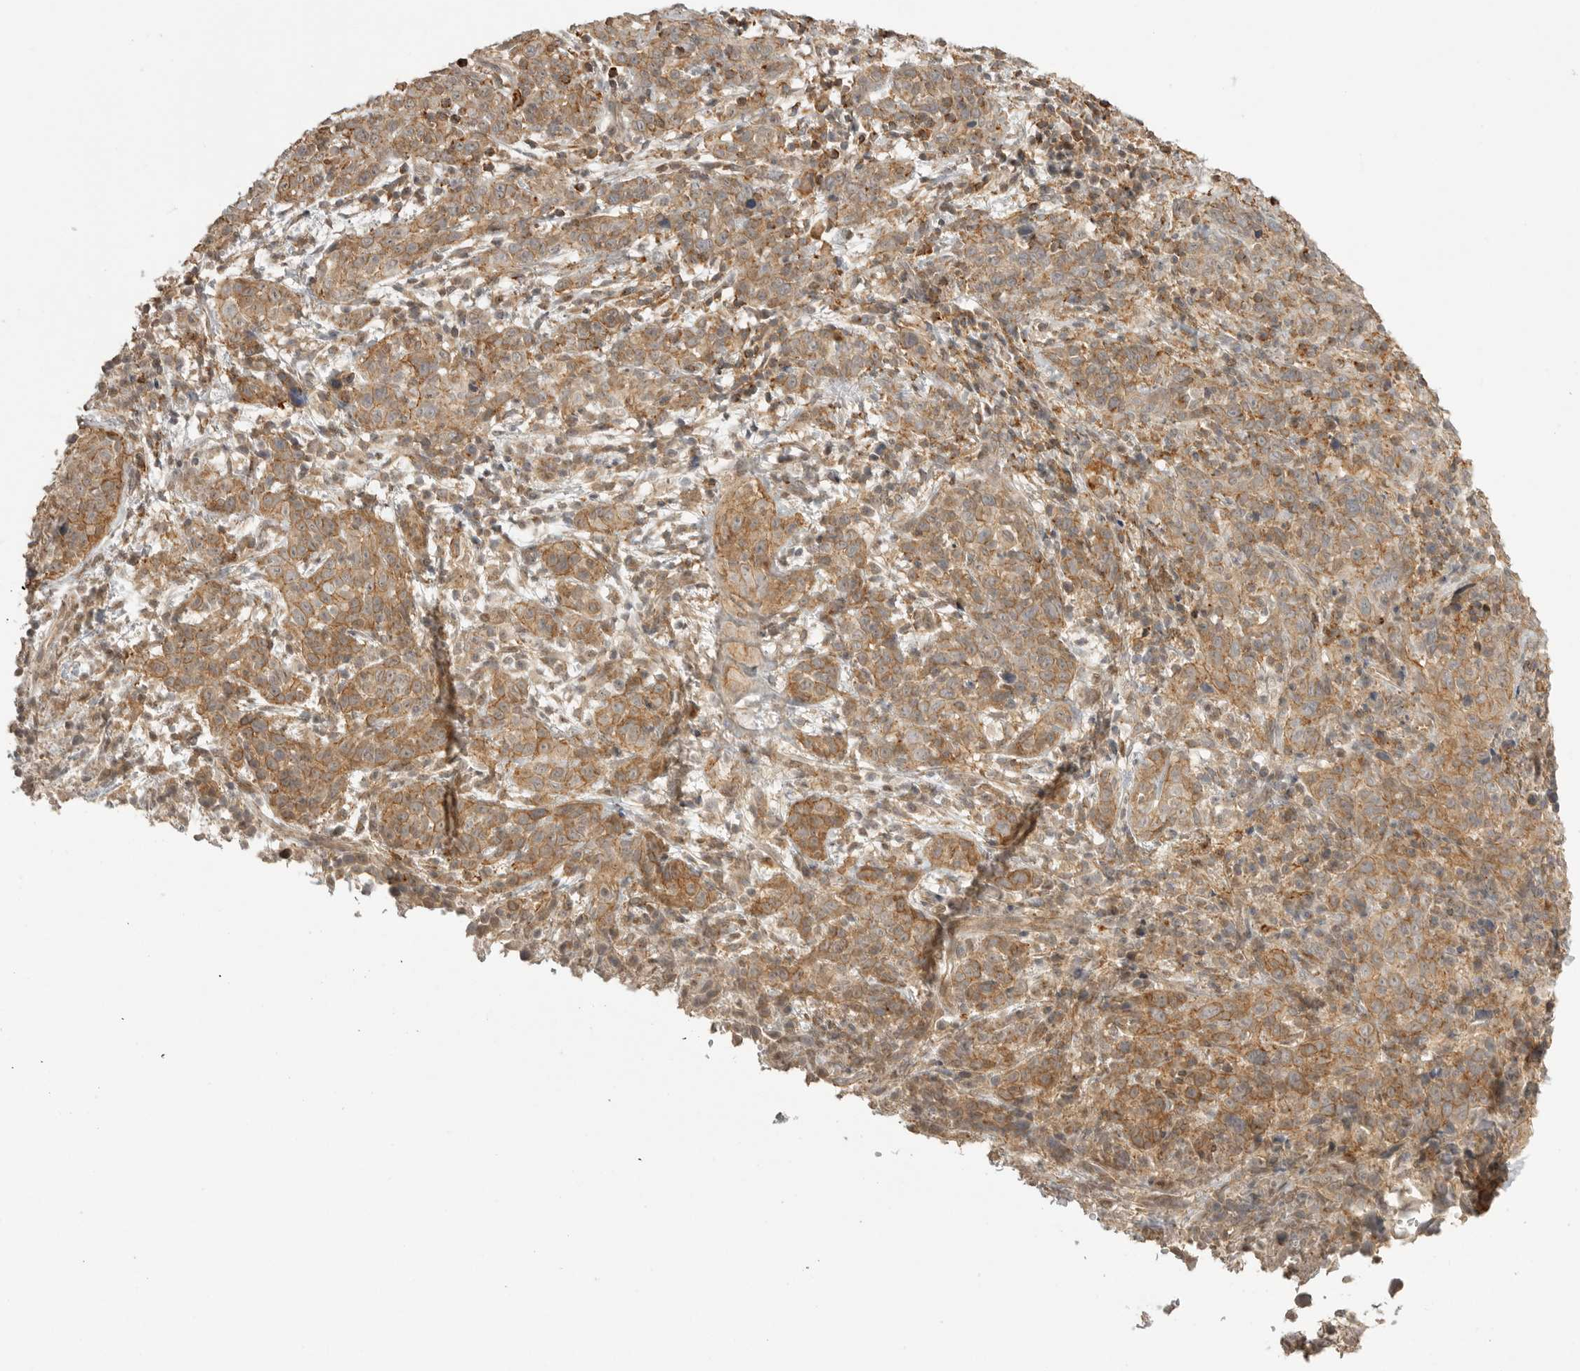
{"staining": {"intensity": "moderate", "quantity": ">75%", "location": "cytoplasmic/membranous"}, "tissue": "cervical cancer", "cell_type": "Tumor cells", "image_type": "cancer", "snomed": [{"axis": "morphology", "description": "Squamous cell carcinoma, NOS"}, {"axis": "topography", "description": "Cervix"}], "caption": "Cervical cancer (squamous cell carcinoma) tissue shows moderate cytoplasmic/membranous positivity in approximately >75% of tumor cells, visualized by immunohistochemistry.", "gene": "GPC2", "patient": {"sex": "female", "age": 46}}